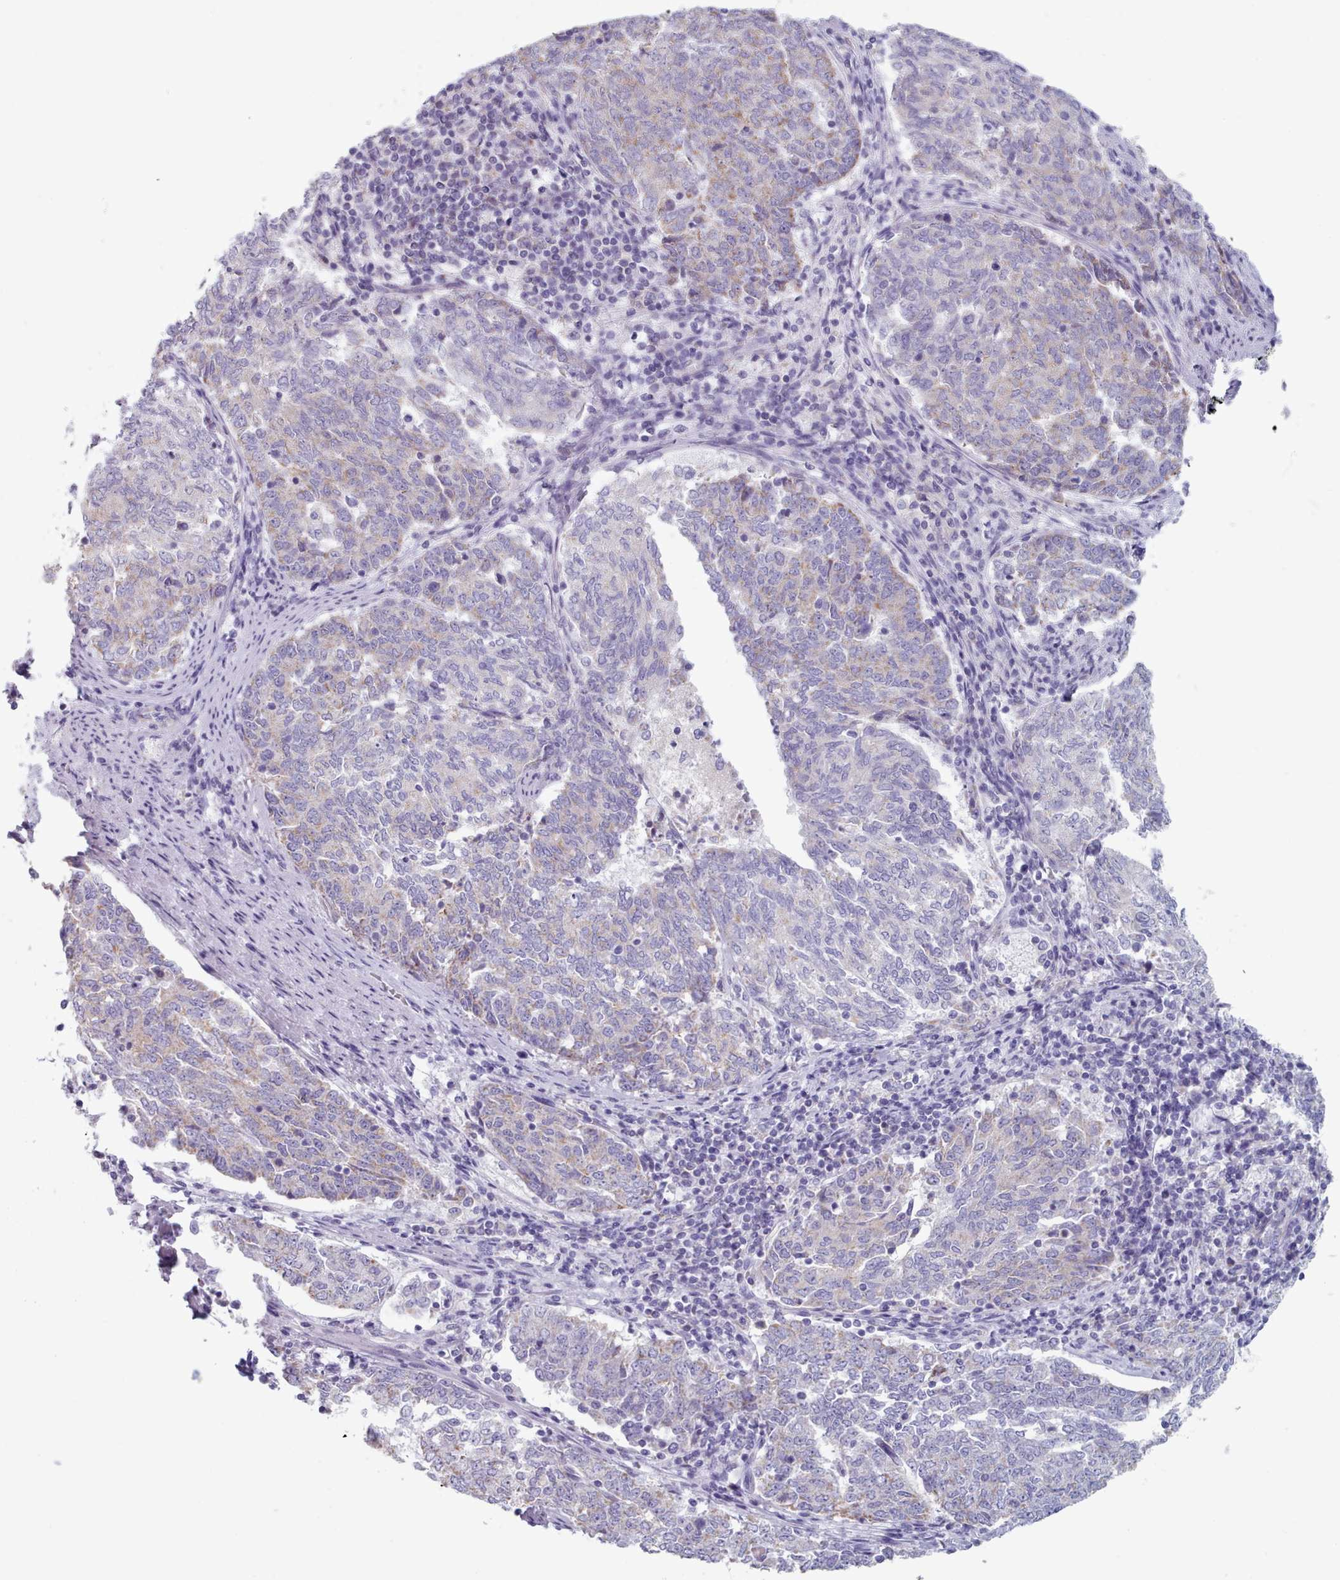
{"staining": {"intensity": "weak", "quantity": "<25%", "location": "cytoplasmic/membranous"}, "tissue": "endometrial cancer", "cell_type": "Tumor cells", "image_type": "cancer", "snomed": [{"axis": "morphology", "description": "Adenocarcinoma, NOS"}, {"axis": "topography", "description": "Endometrium"}], "caption": "Protein analysis of endometrial adenocarcinoma reveals no significant expression in tumor cells.", "gene": "HAO1", "patient": {"sex": "female", "age": 80}}